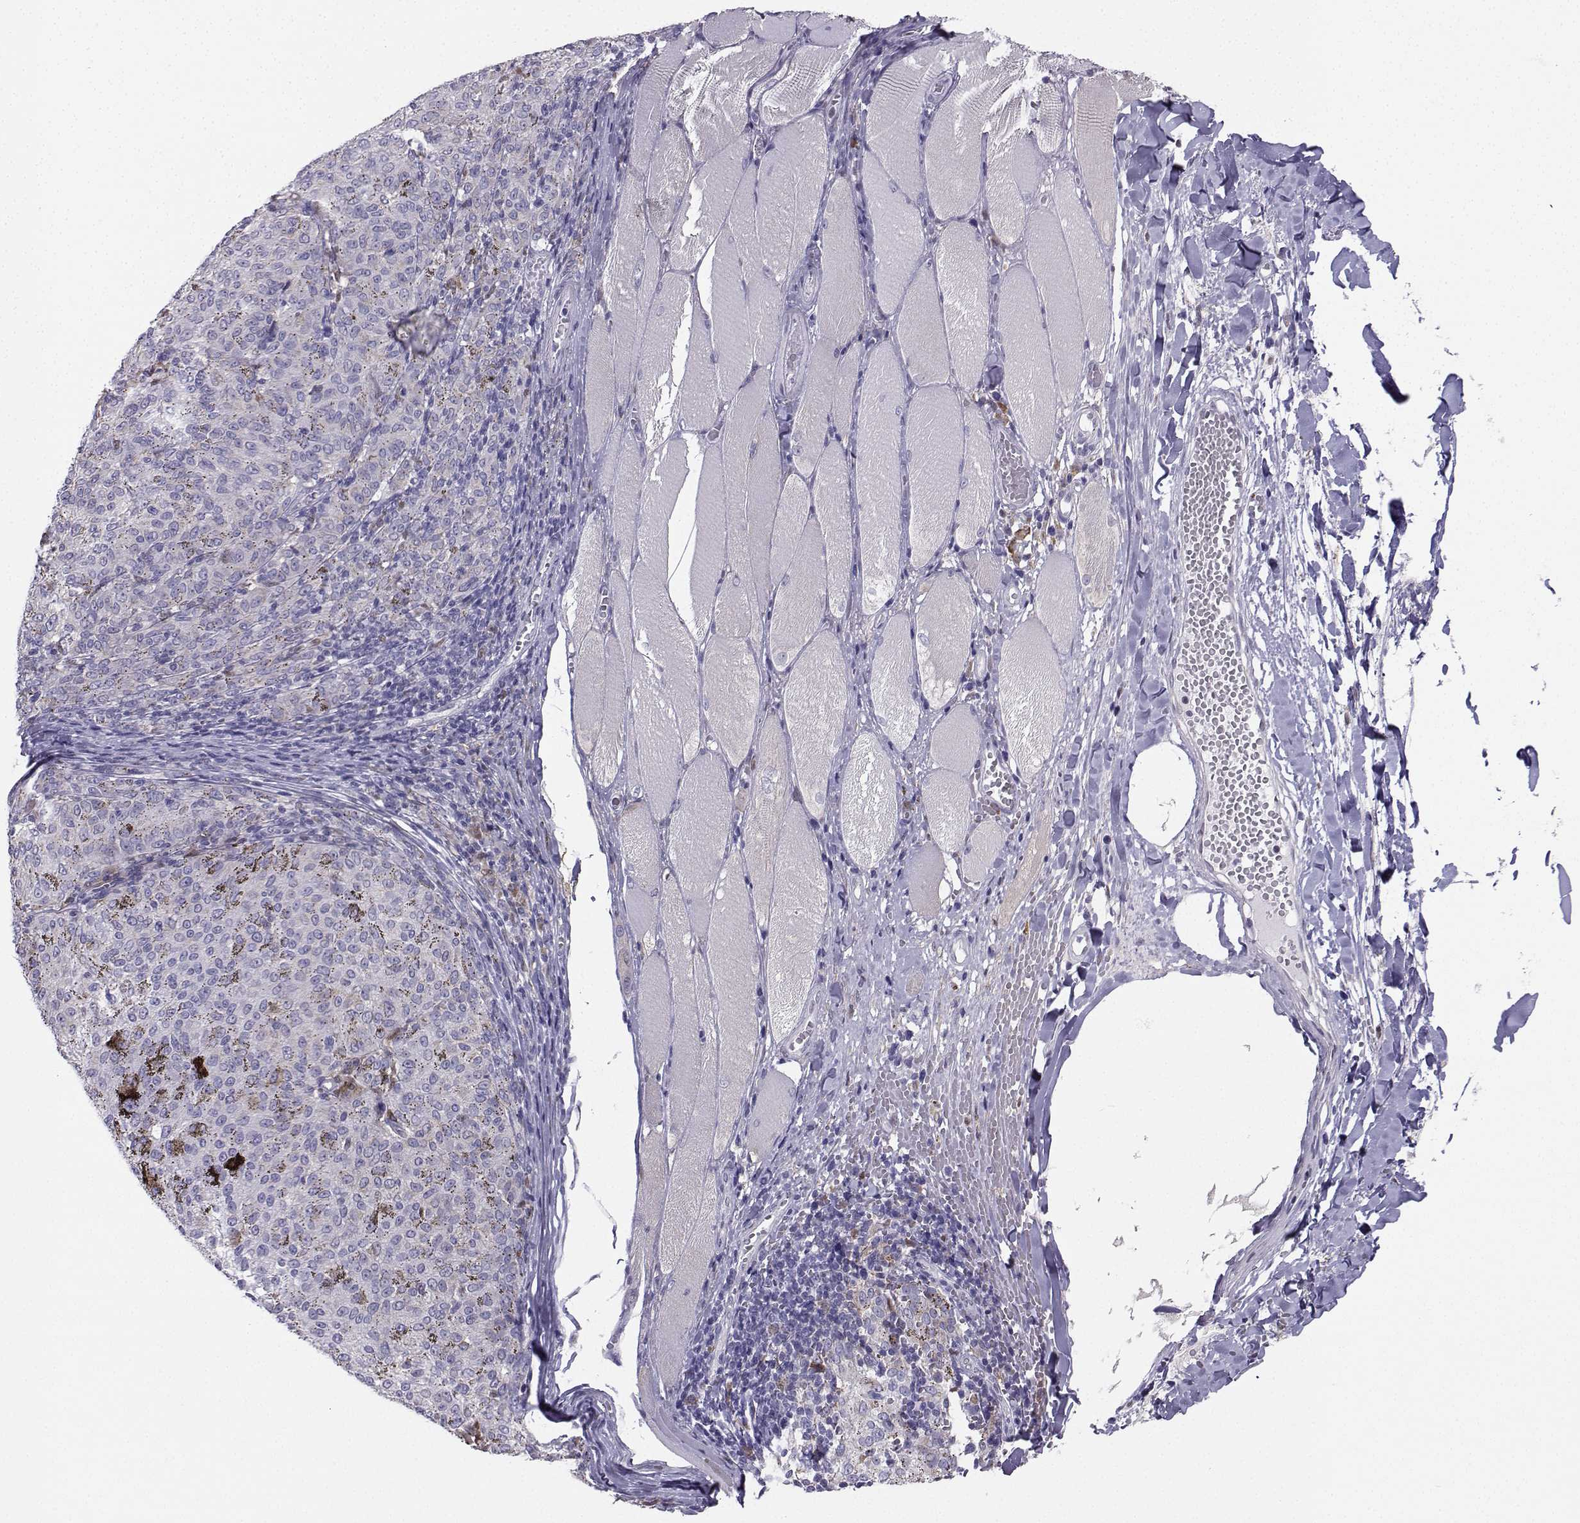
{"staining": {"intensity": "negative", "quantity": "none", "location": "none"}, "tissue": "melanoma", "cell_type": "Tumor cells", "image_type": "cancer", "snomed": [{"axis": "morphology", "description": "Malignant melanoma, NOS"}, {"axis": "topography", "description": "Skin"}], "caption": "Micrograph shows no significant protein staining in tumor cells of malignant melanoma.", "gene": "DCLK3", "patient": {"sex": "female", "age": 72}}